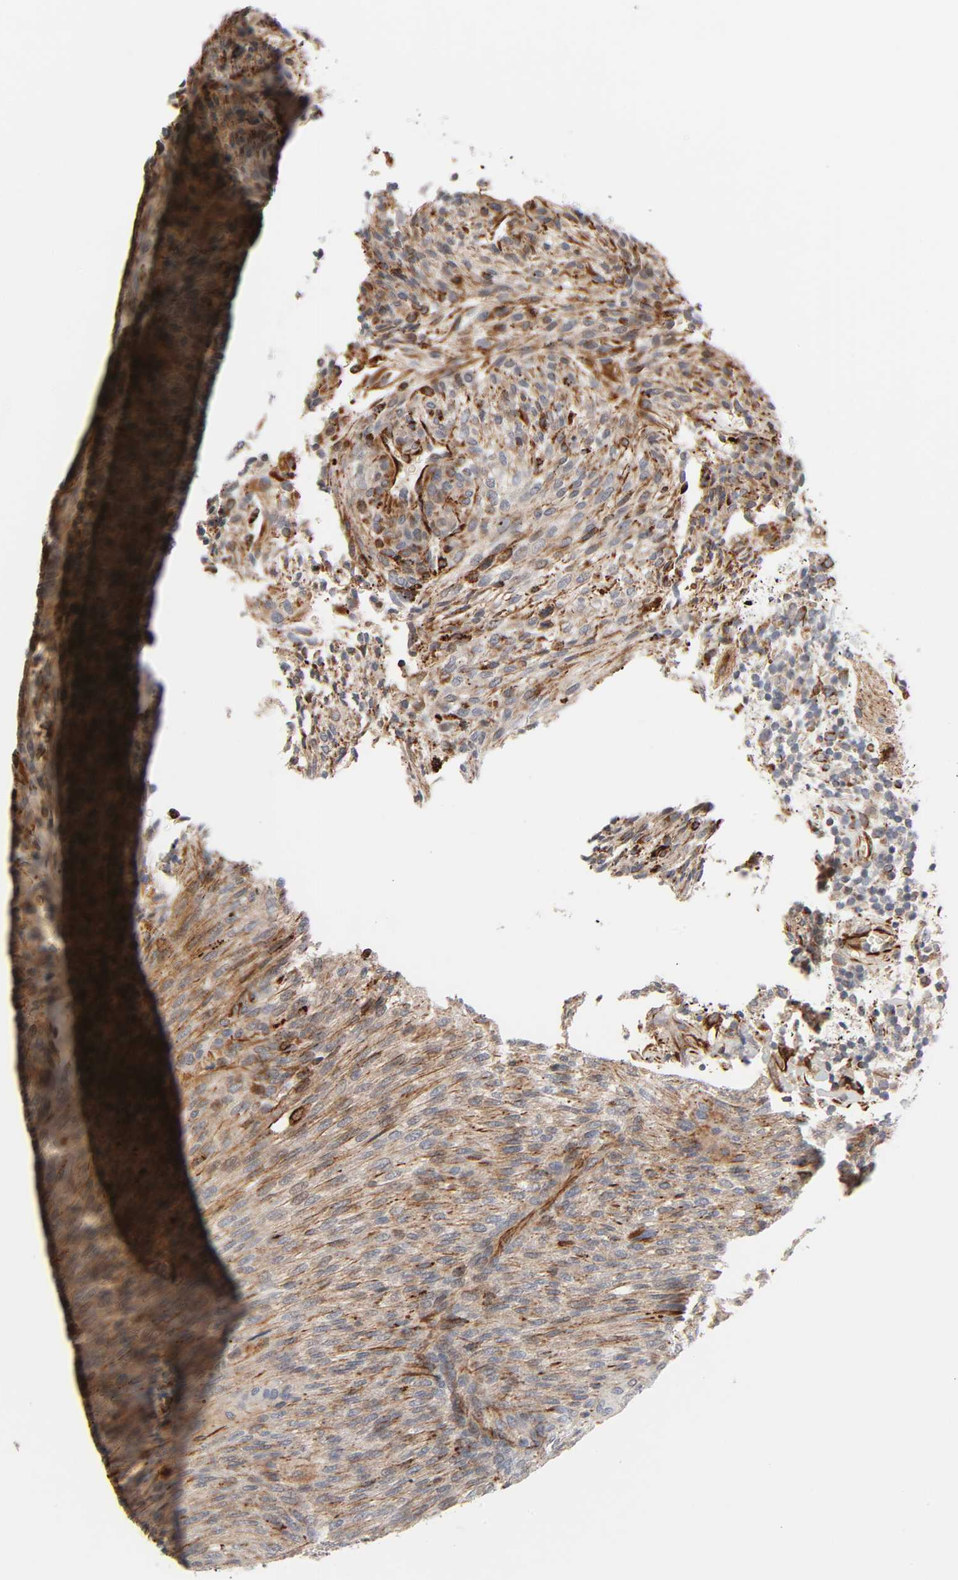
{"staining": {"intensity": "moderate", "quantity": ">75%", "location": "cytoplasmic/membranous"}, "tissue": "glioma", "cell_type": "Tumor cells", "image_type": "cancer", "snomed": [{"axis": "morphology", "description": "Glioma, malignant, High grade"}, {"axis": "topography", "description": "Cerebral cortex"}], "caption": "Immunohistochemistry image of human malignant glioma (high-grade) stained for a protein (brown), which displays medium levels of moderate cytoplasmic/membranous positivity in about >75% of tumor cells.", "gene": "REEP6", "patient": {"sex": "female", "age": 55}}